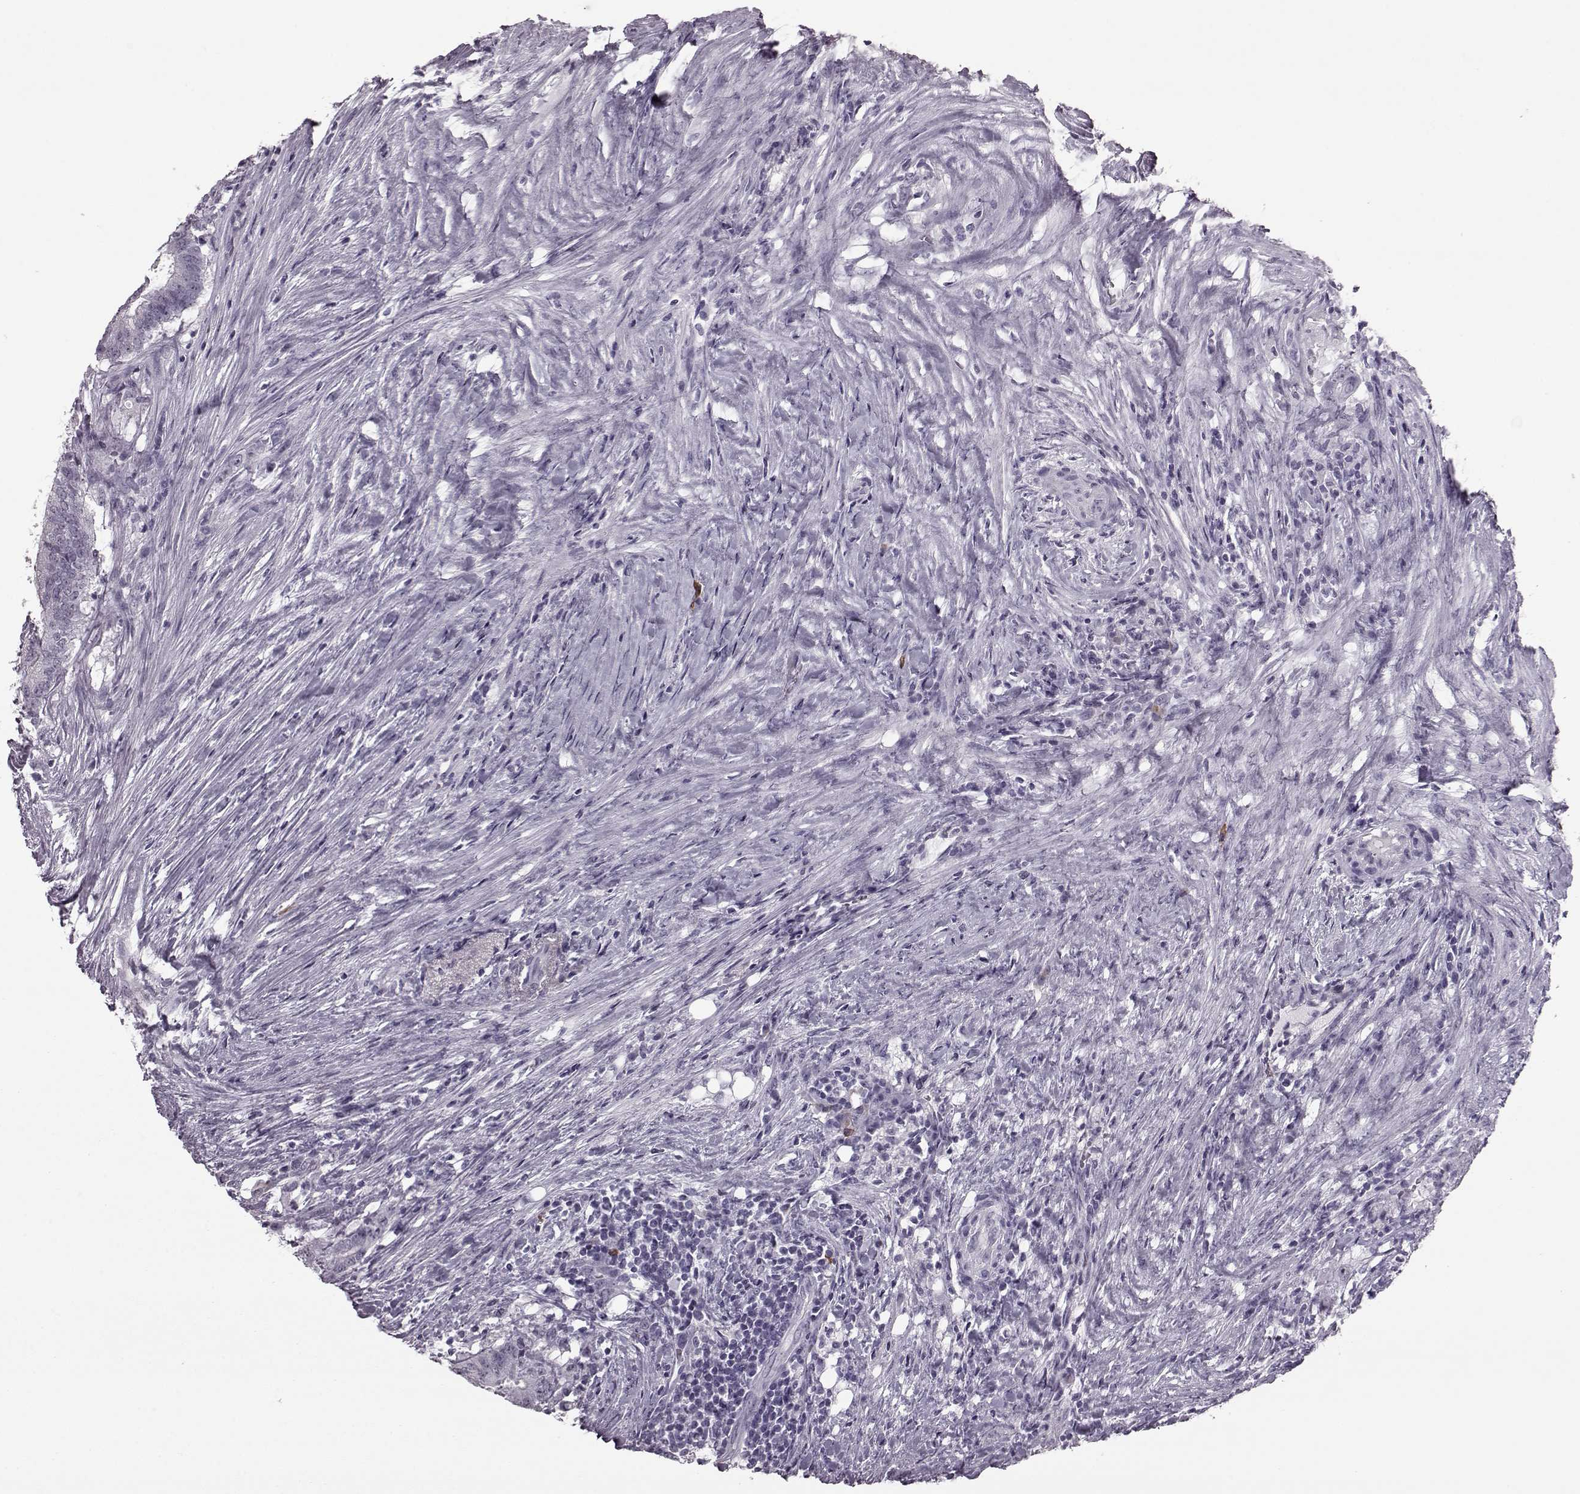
{"staining": {"intensity": "negative", "quantity": "none", "location": "none"}, "tissue": "colorectal cancer", "cell_type": "Tumor cells", "image_type": "cancer", "snomed": [{"axis": "morphology", "description": "Adenocarcinoma, NOS"}, {"axis": "topography", "description": "Colon"}], "caption": "Protein analysis of colorectal cancer (adenocarcinoma) exhibits no significant positivity in tumor cells.", "gene": "PRPH2", "patient": {"sex": "female", "age": 43}}